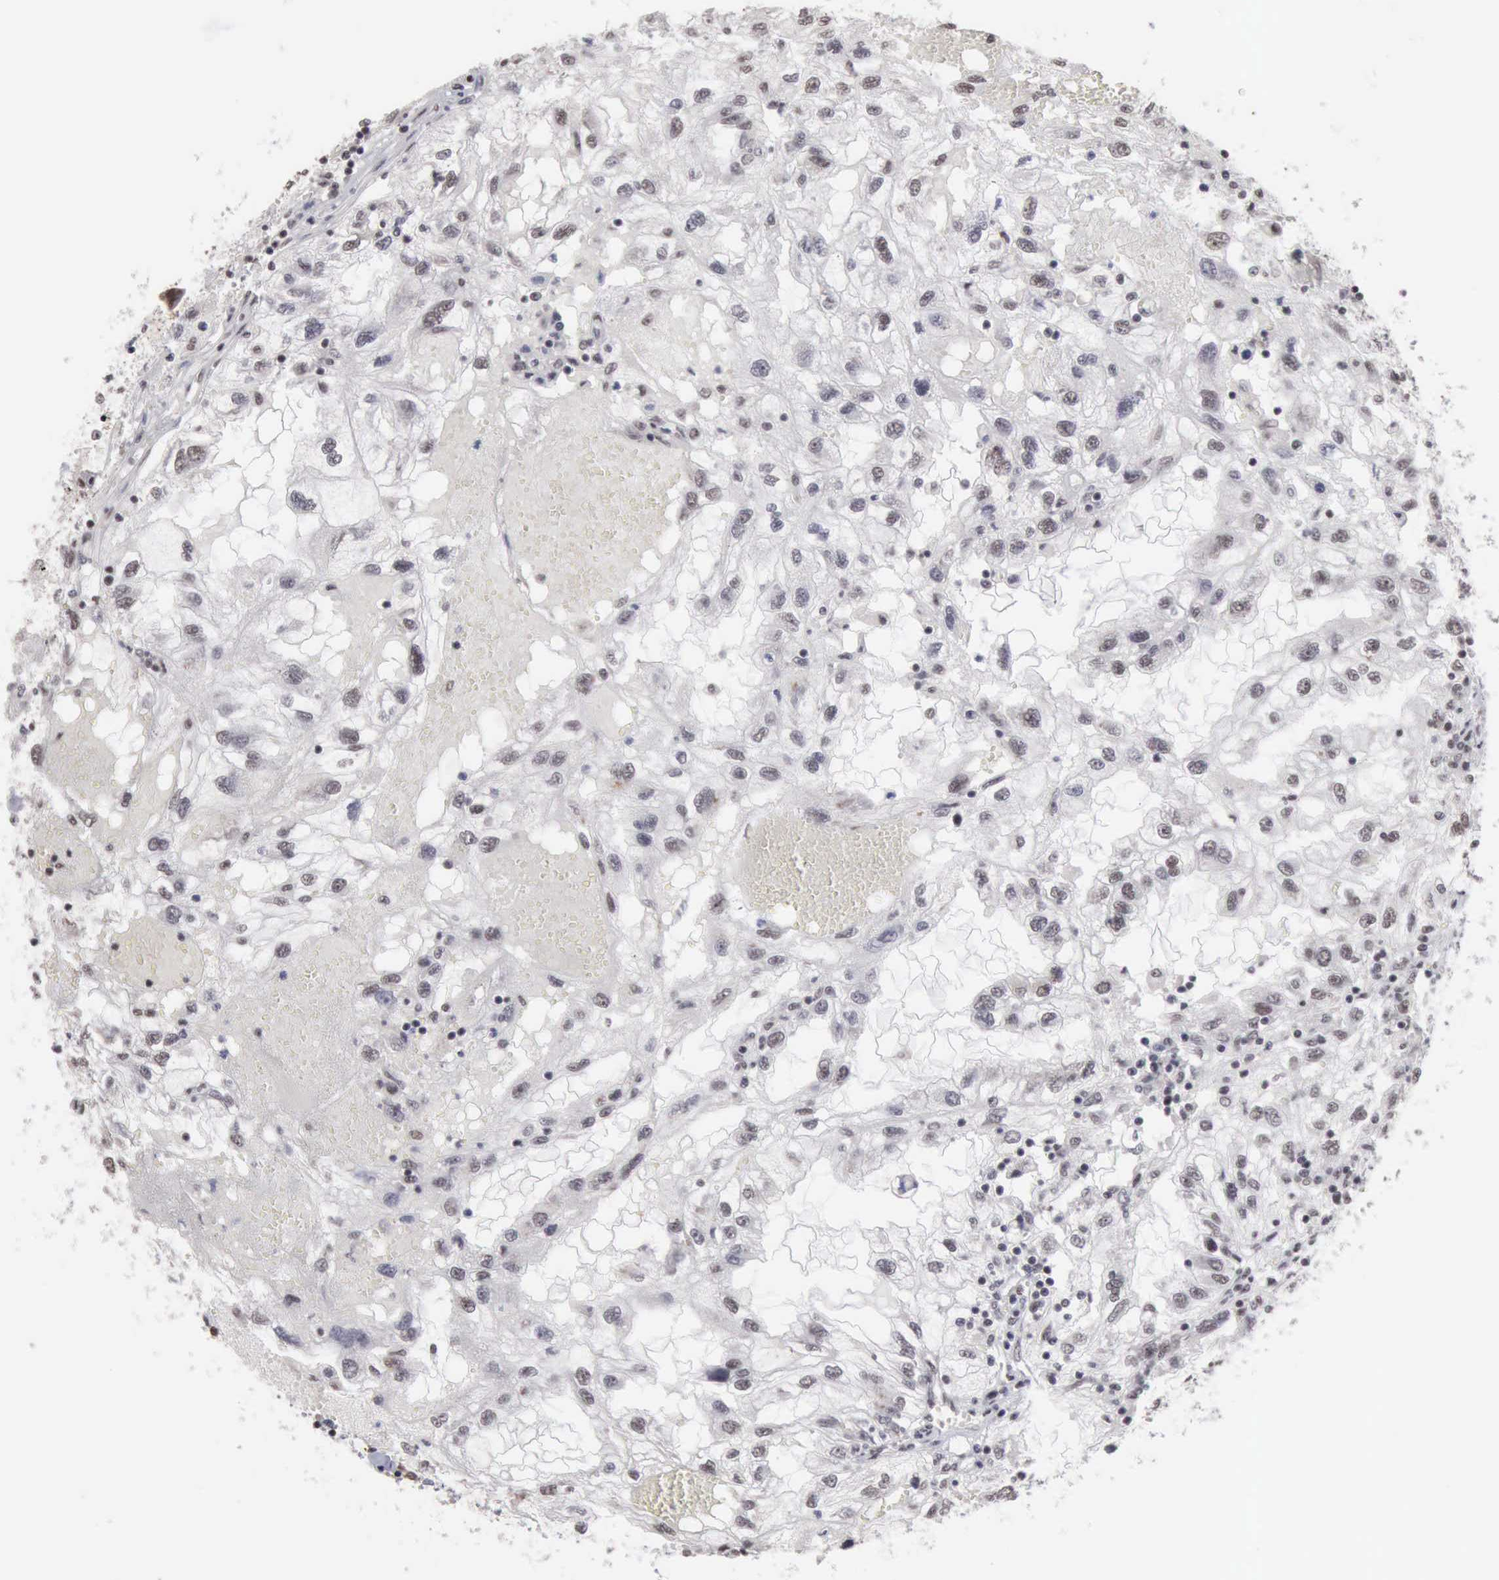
{"staining": {"intensity": "negative", "quantity": "none", "location": "none"}, "tissue": "renal cancer", "cell_type": "Tumor cells", "image_type": "cancer", "snomed": [{"axis": "morphology", "description": "Normal tissue, NOS"}, {"axis": "morphology", "description": "Adenocarcinoma, NOS"}, {"axis": "topography", "description": "Kidney"}], "caption": "DAB immunohistochemical staining of renal cancer (adenocarcinoma) demonstrates no significant expression in tumor cells.", "gene": "TAF1", "patient": {"sex": "male", "age": 71}}